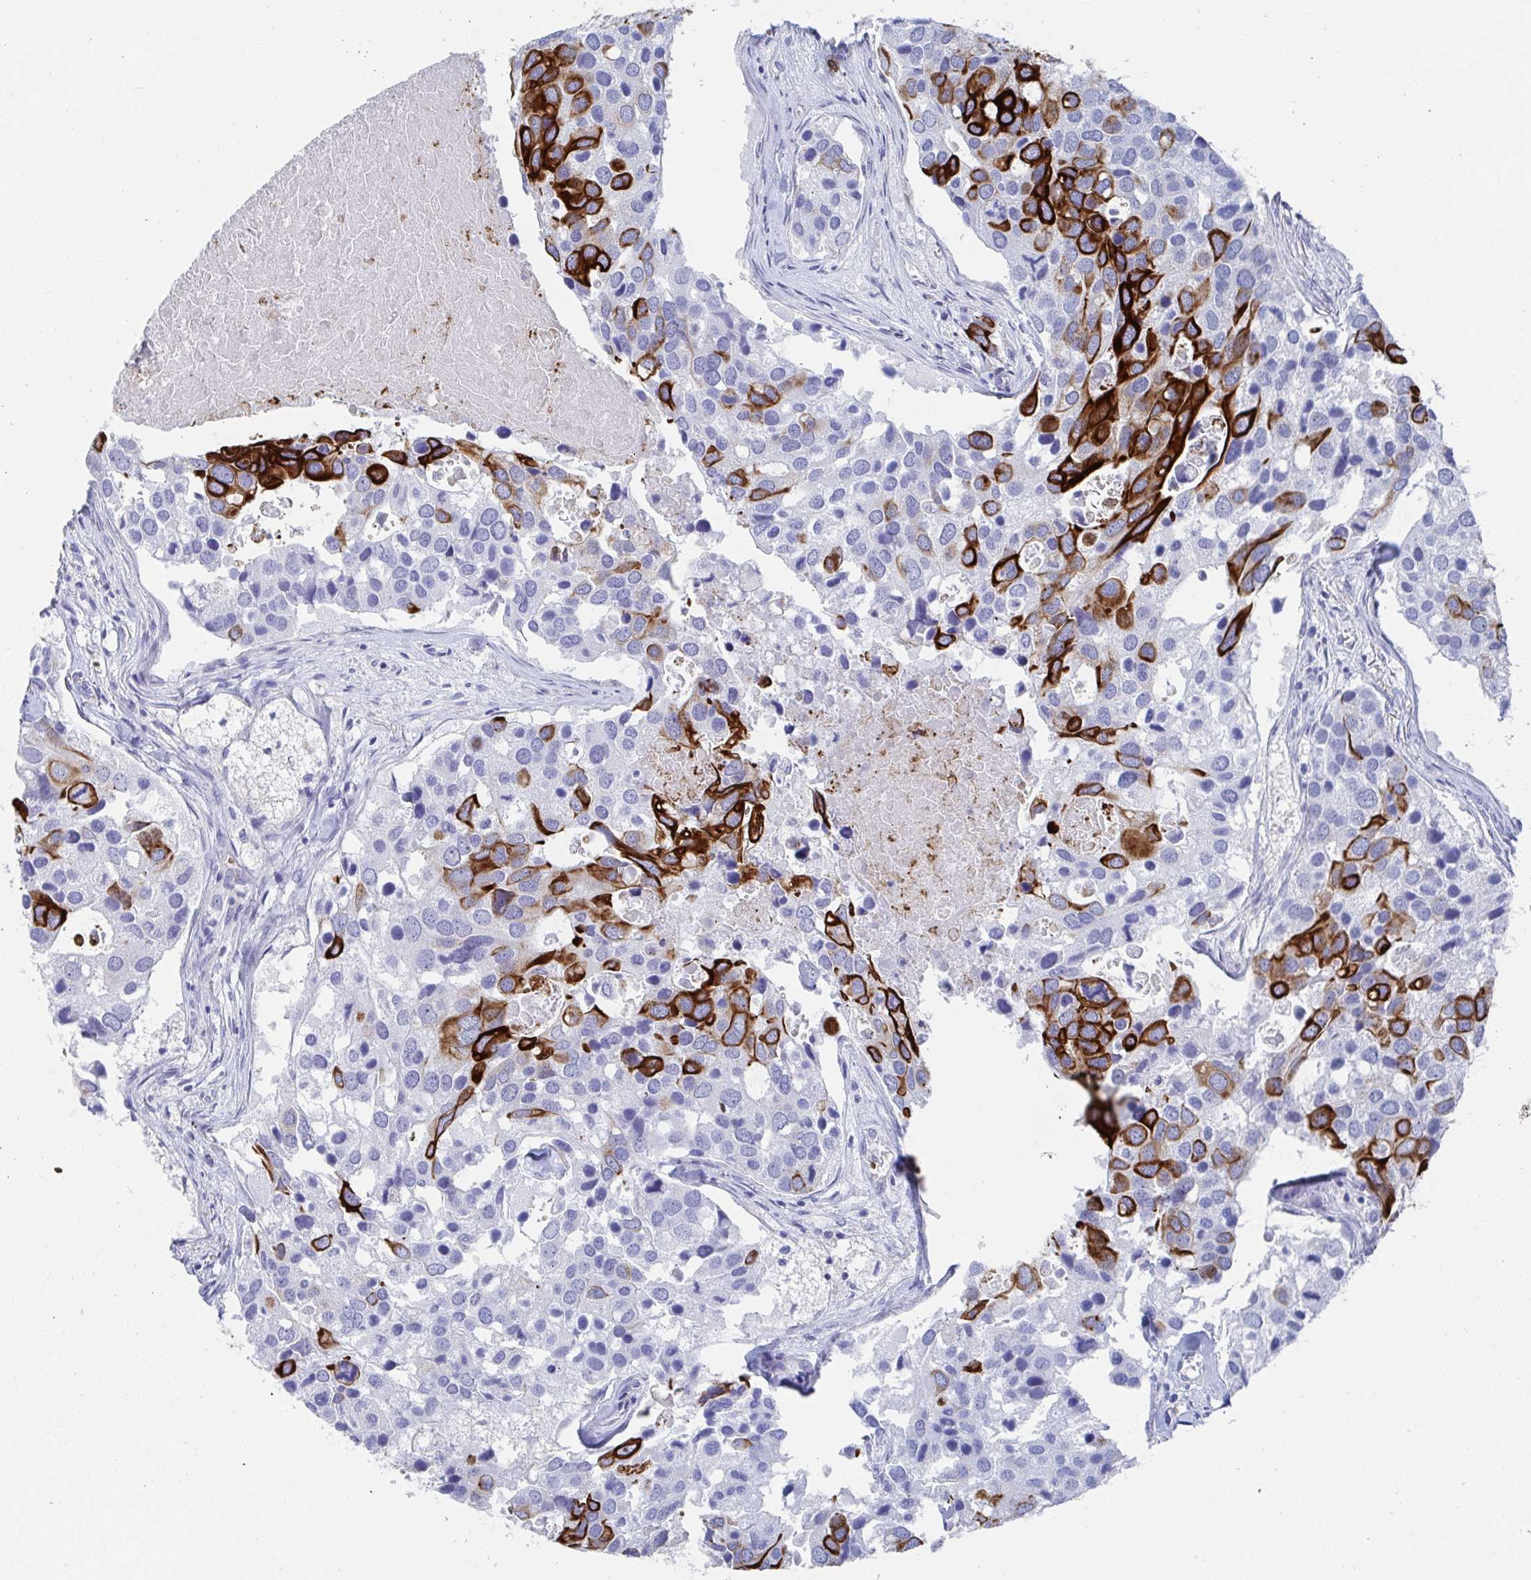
{"staining": {"intensity": "strong", "quantity": "<25%", "location": "cytoplasmic/membranous"}, "tissue": "breast cancer", "cell_type": "Tumor cells", "image_type": "cancer", "snomed": [{"axis": "morphology", "description": "Duct carcinoma"}, {"axis": "topography", "description": "Breast"}], "caption": "Brown immunohistochemical staining in human intraductal carcinoma (breast) exhibits strong cytoplasmic/membranous staining in approximately <25% of tumor cells. (DAB IHC with brightfield microscopy, high magnification).", "gene": "CLDN8", "patient": {"sex": "female", "age": 83}}